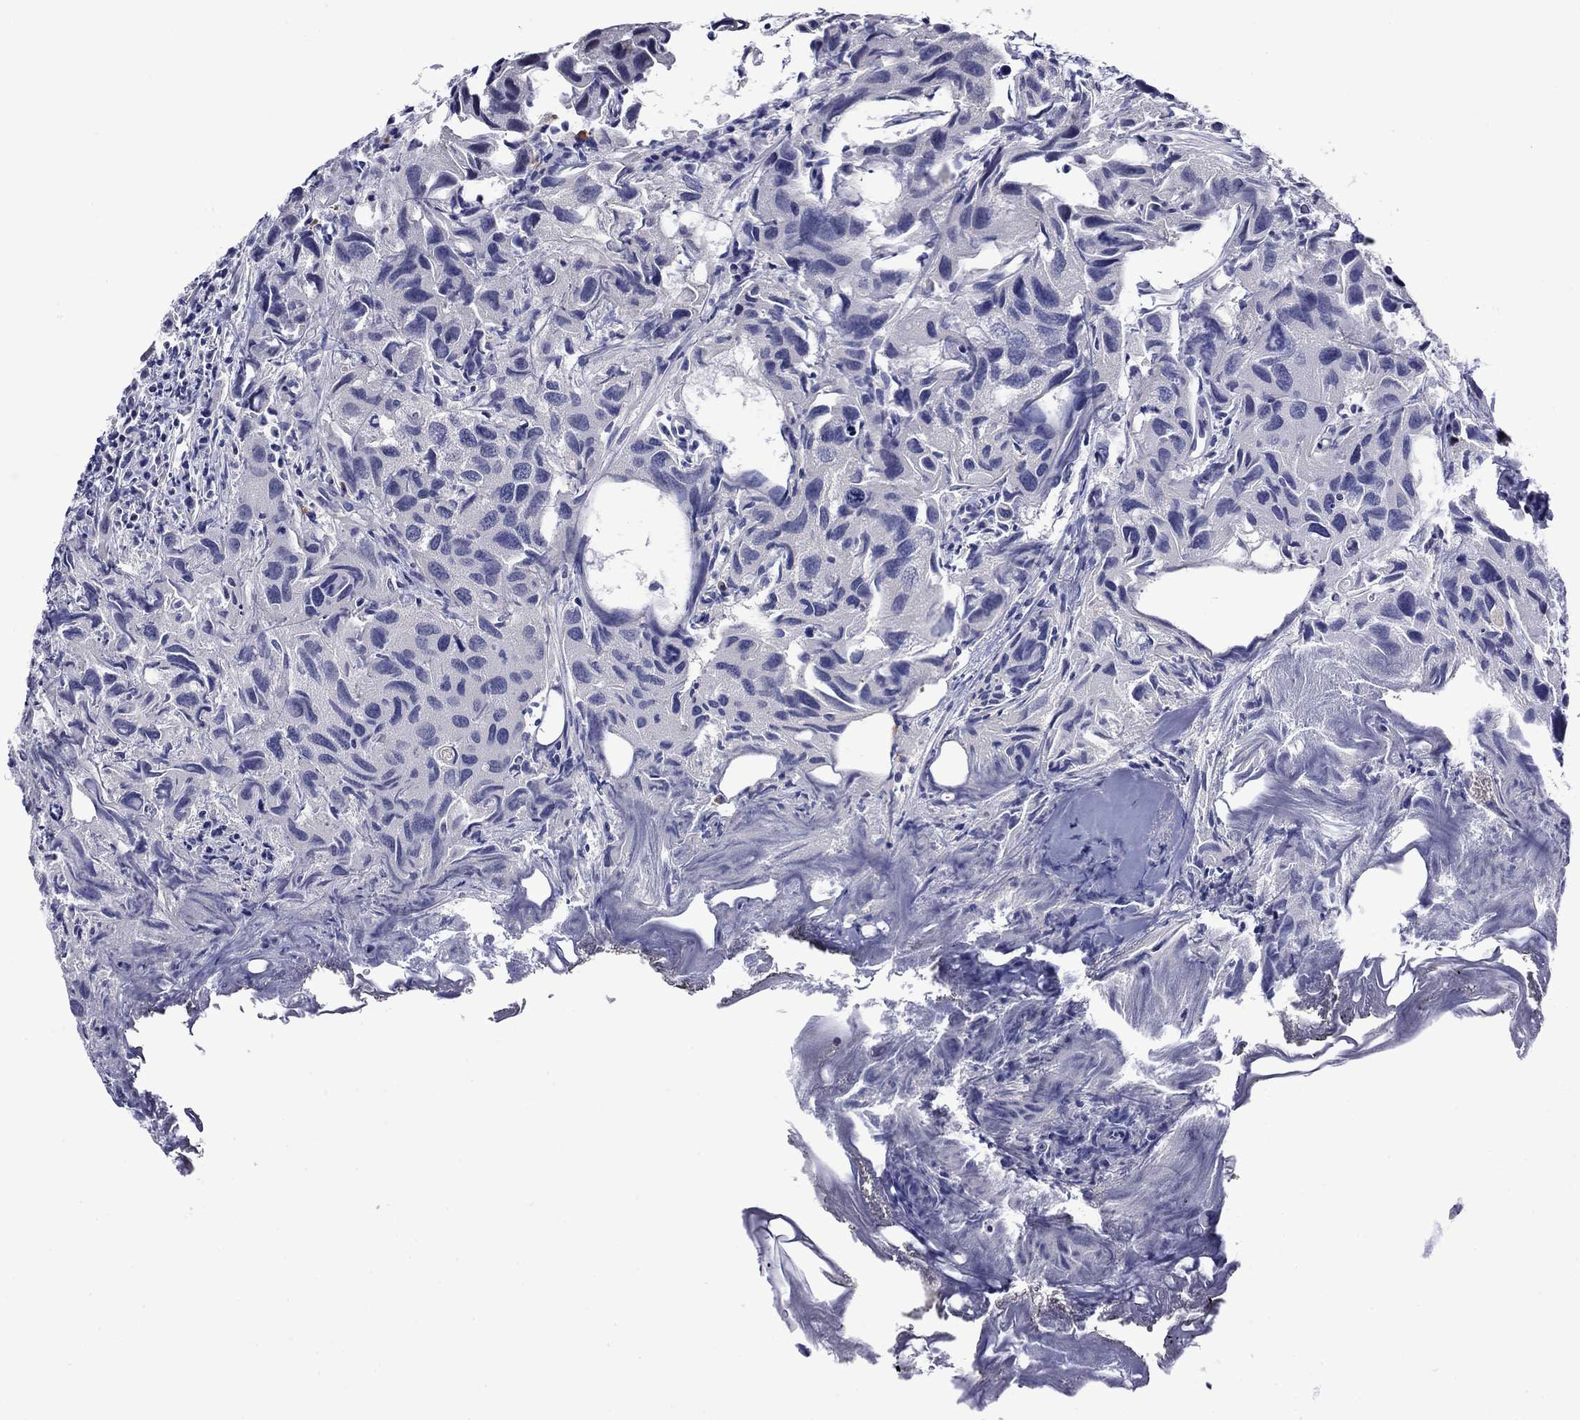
{"staining": {"intensity": "negative", "quantity": "none", "location": "none"}, "tissue": "urothelial cancer", "cell_type": "Tumor cells", "image_type": "cancer", "snomed": [{"axis": "morphology", "description": "Urothelial carcinoma, High grade"}, {"axis": "topography", "description": "Urinary bladder"}], "caption": "Human urothelial carcinoma (high-grade) stained for a protein using immunohistochemistry shows no staining in tumor cells.", "gene": "APOA2", "patient": {"sex": "male", "age": 79}}